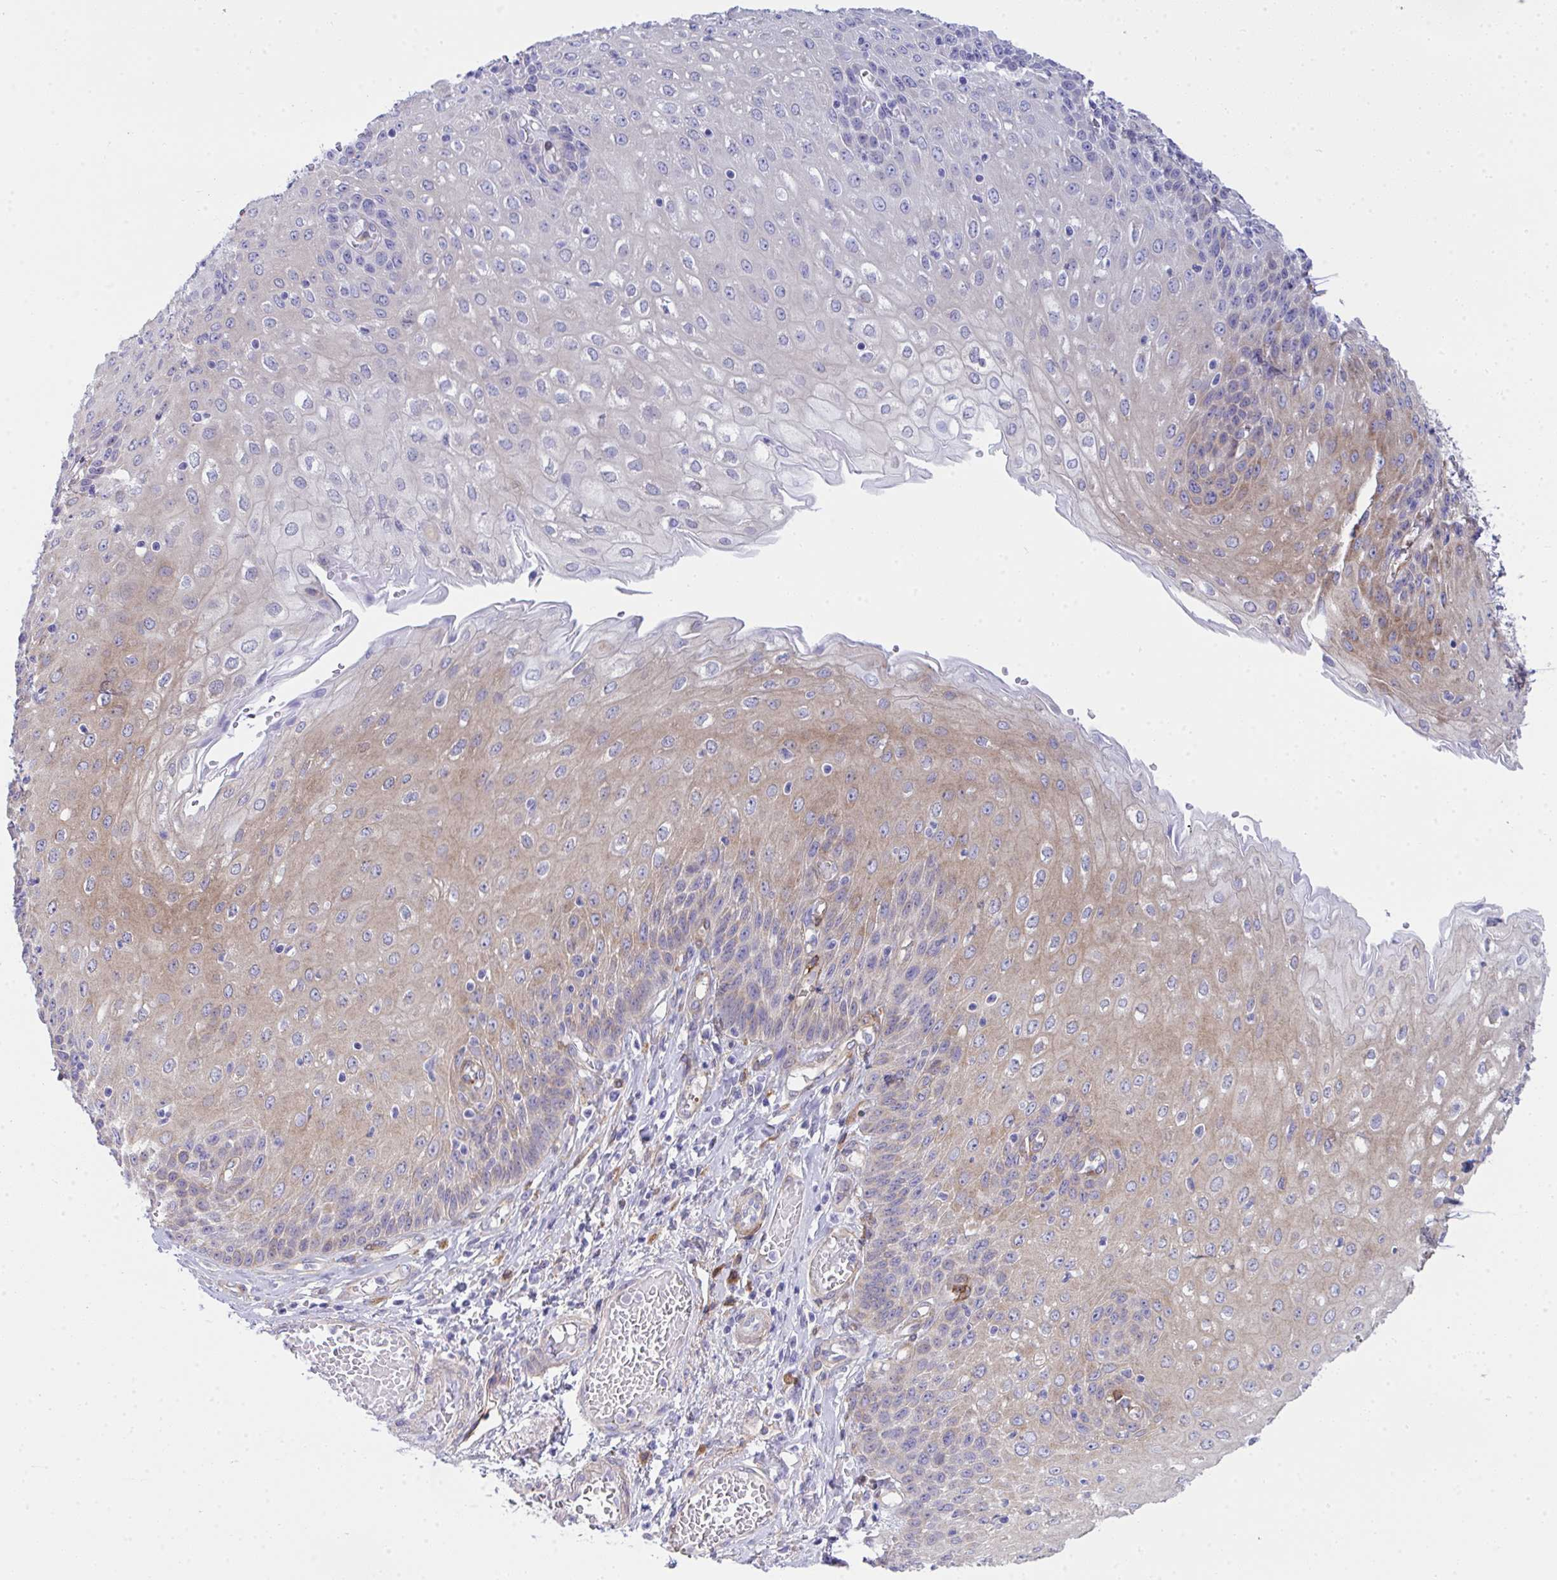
{"staining": {"intensity": "moderate", "quantity": "<25%", "location": "cytoplasmic/membranous"}, "tissue": "esophagus", "cell_type": "Squamous epithelial cells", "image_type": "normal", "snomed": [{"axis": "morphology", "description": "Normal tissue, NOS"}, {"axis": "morphology", "description": "Adenocarcinoma, NOS"}, {"axis": "topography", "description": "Esophagus"}], "caption": "Immunohistochemical staining of unremarkable esophagus demonstrates moderate cytoplasmic/membranous protein positivity in approximately <25% of squamous epithelial cells.", "gene": "GAB1", "patient": {"sex": "male", "age": 81}}